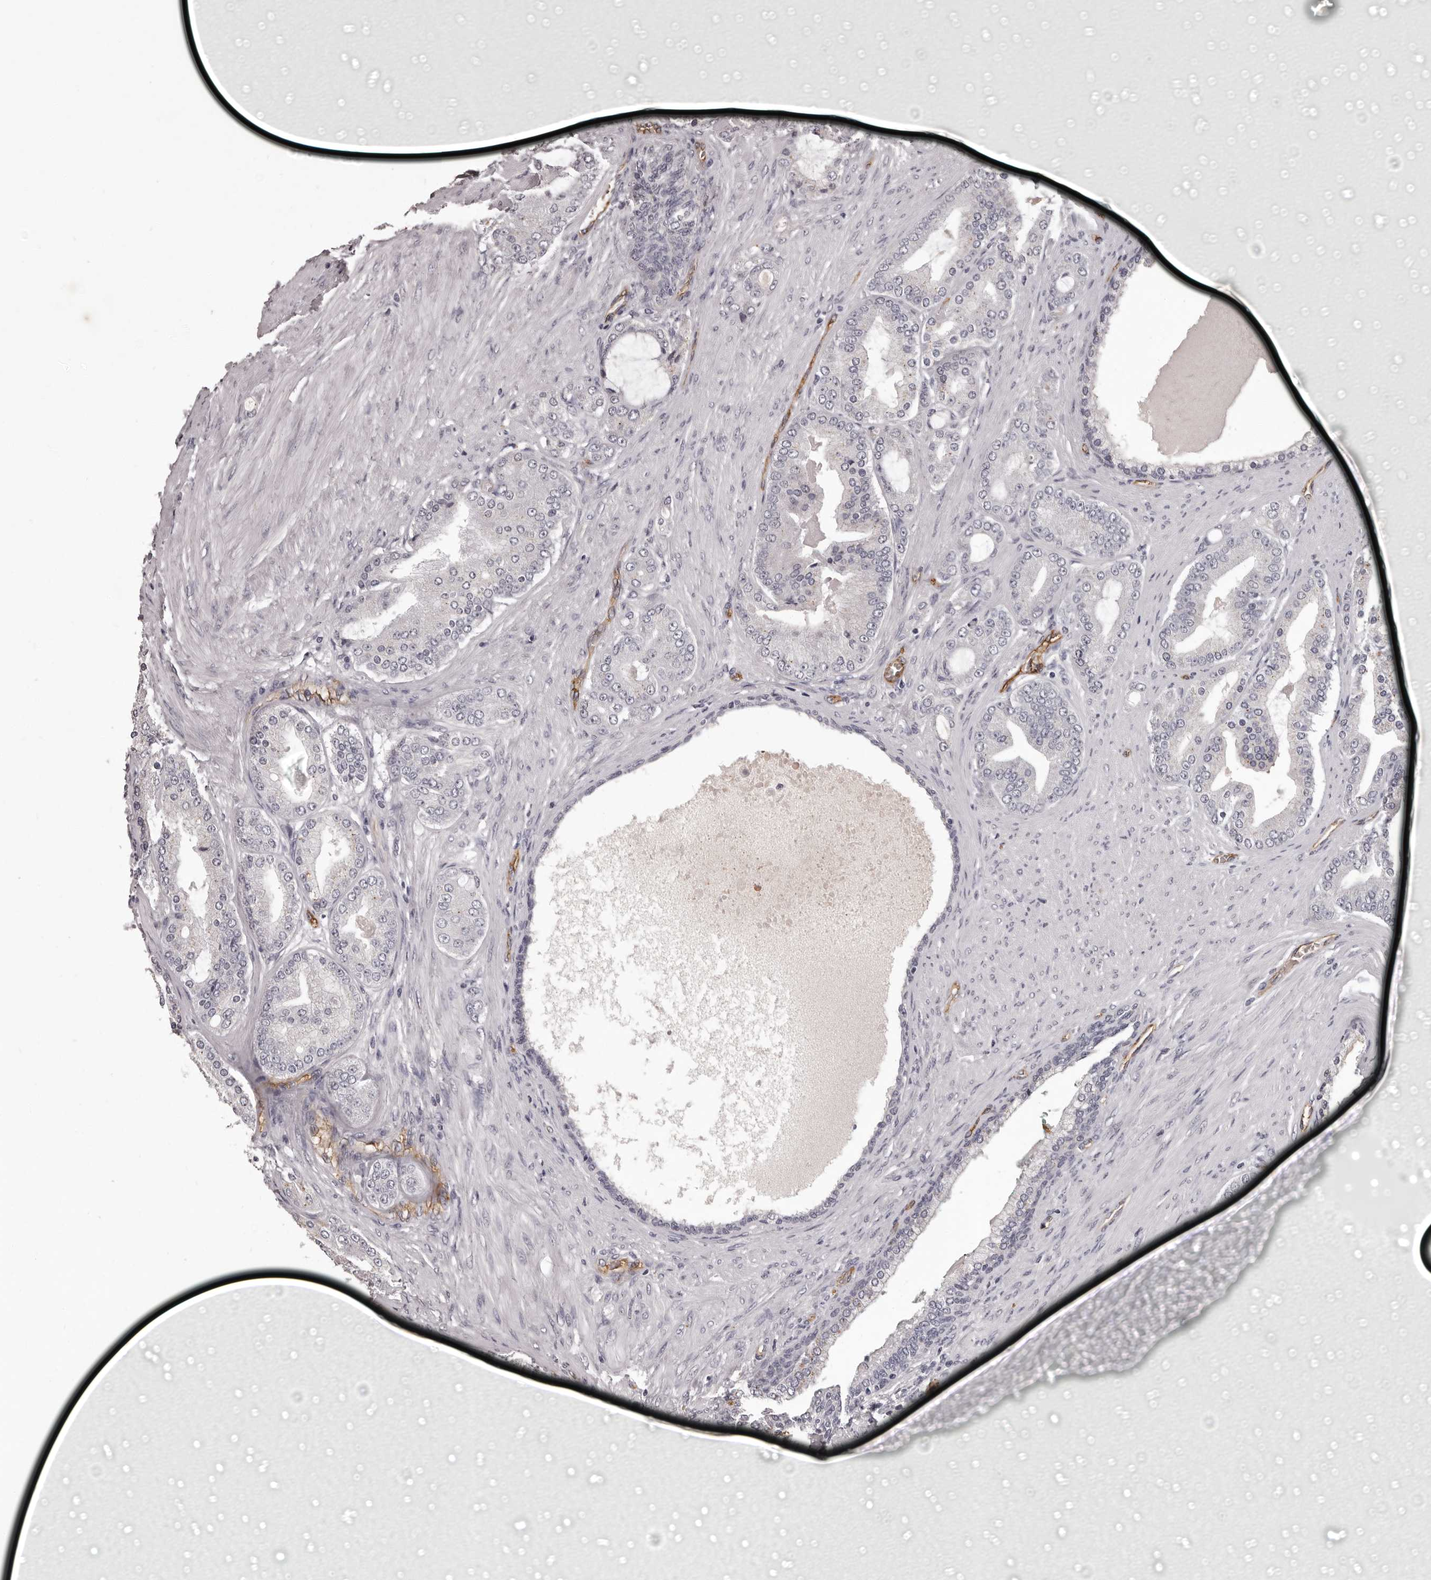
{"staining": {"intensity": "negative", "quantity": "none", "location": "none"}, "tissue": "prostate cancer", "cell_type": "Tumor cells", "image_type": "cancer", "snomed": [{"axis": "morphology", "description": "Adenocarcinoma, High grade"}, {"axis": "topography", "description": "Prostate"}], "caption": "Tumor cells show no significant protein staining in prostate cancer.", "gene": "GPR78", "patient": {"sex": "male", "age": 60}}